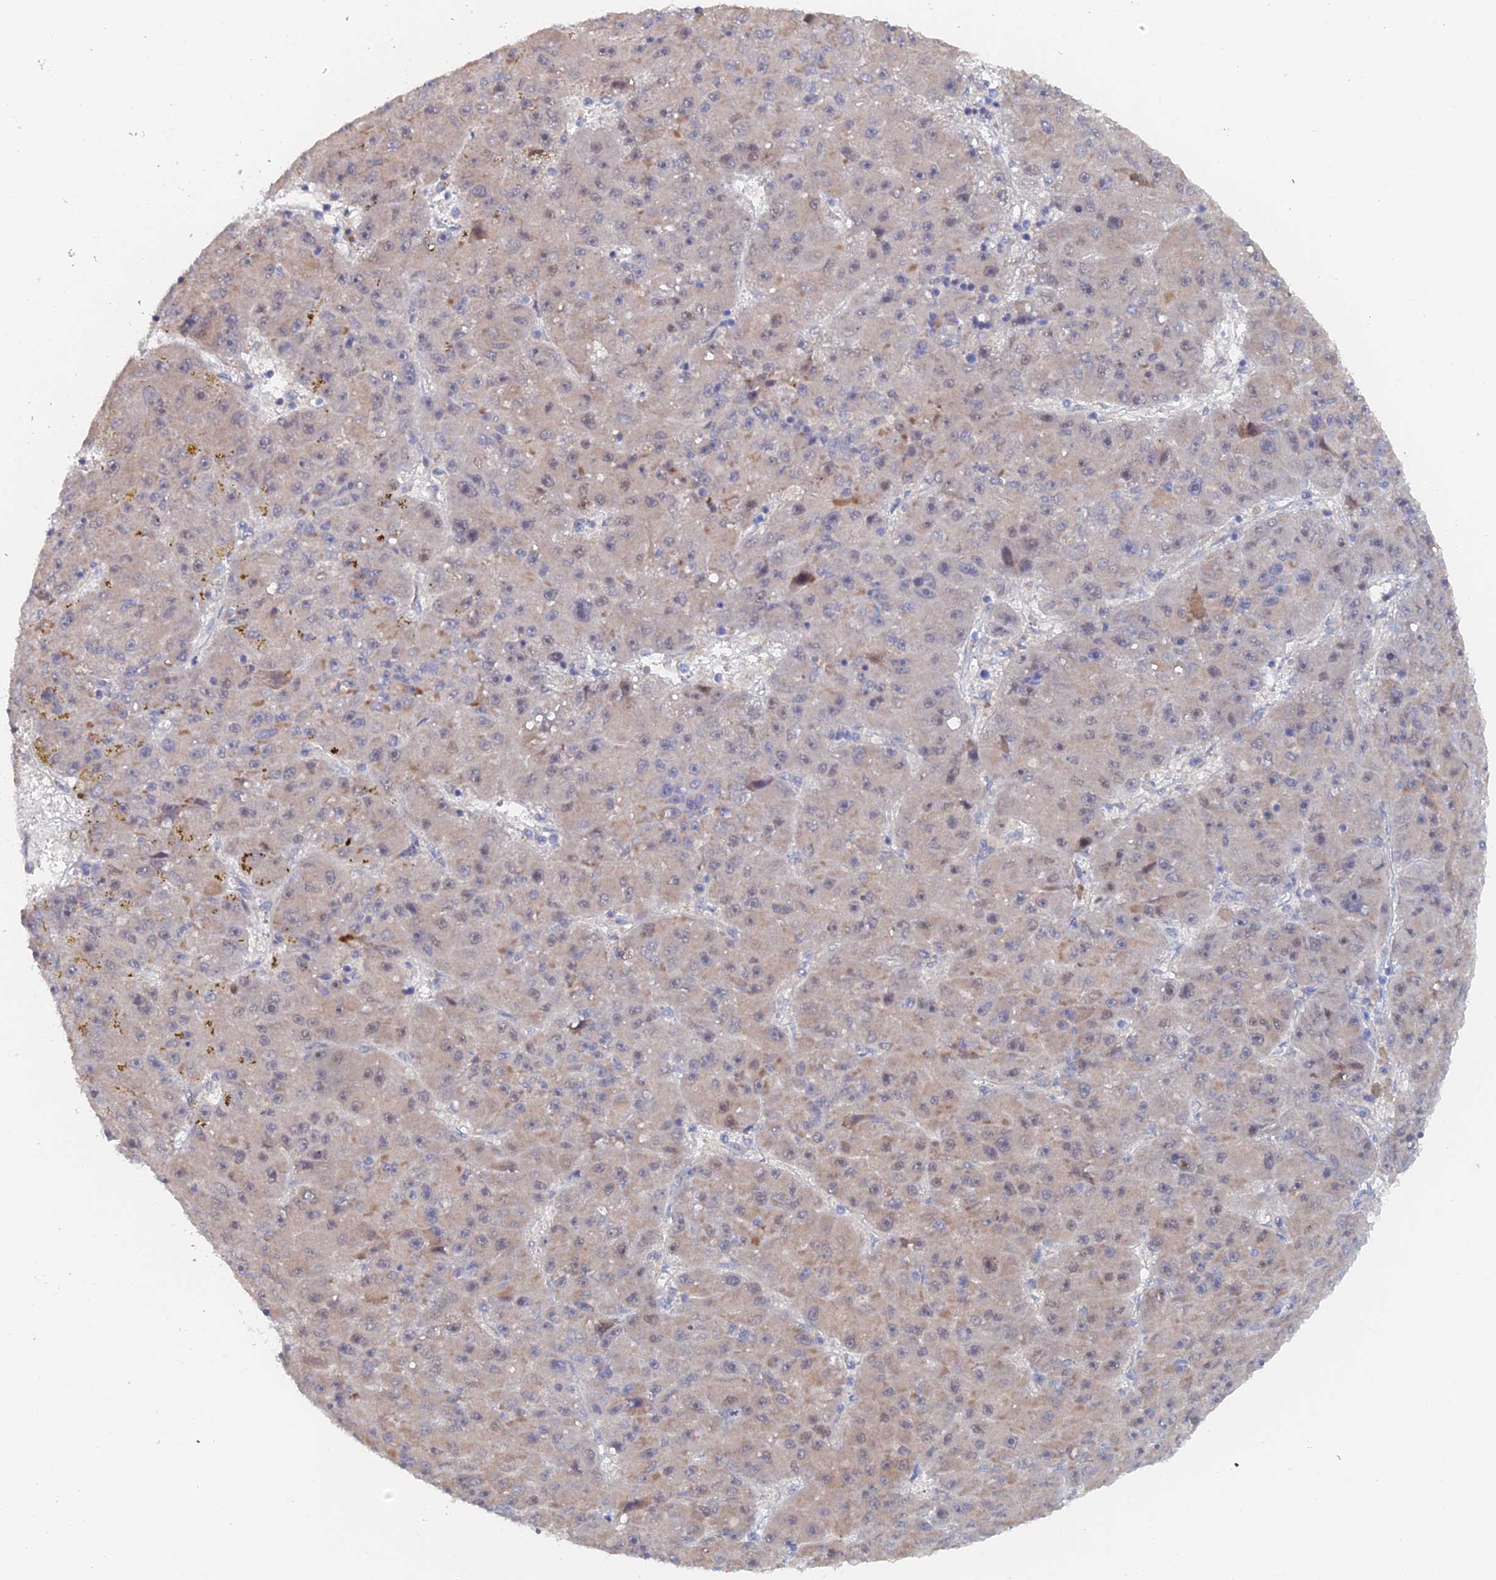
{"staining": {"intensity": "negative", "quantity": "none", "location": "none"}, "tissue": "liver cancer", "cell_type": "Tumor cells", "image_type": "cancer", "snomed": [{"axis": "morphology", "description": "Carcinoma, Hepatocellular, NOS"}, {"axis": "topography", "description": "Liver"}], "caption": "High power microscopy photomicrograph of an immunohistochemistry (IHC) micrograph of liver cancer (hepatocellular carcinoma), revealing no significant positivity in tumor cells.", "gene": "ELOVL6", "patient": {"sex": "male", "age": 67}}